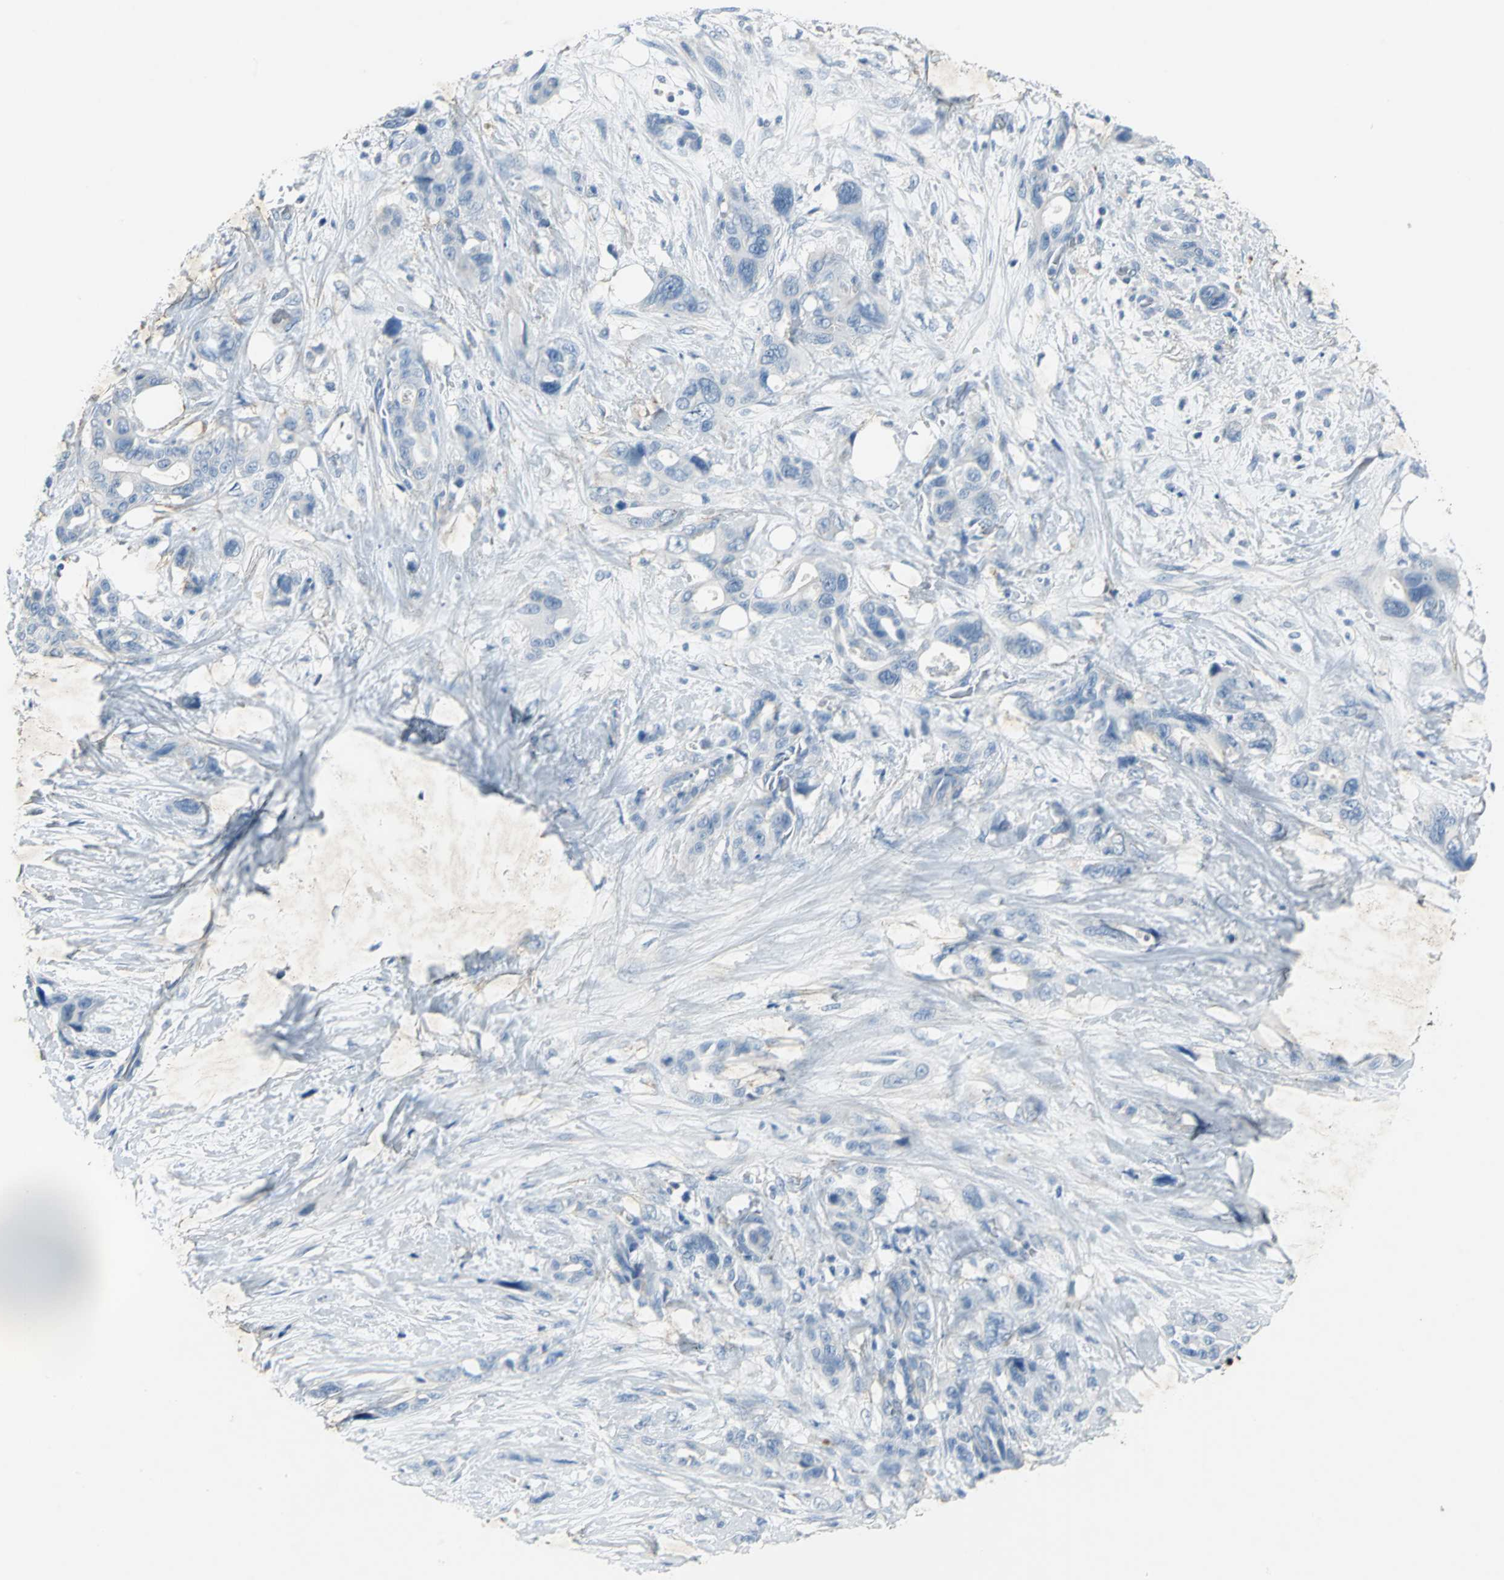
{"staining": {"intensity": "negative", "quantity": "none", "location": "none"}, "tissue": "pancreatic cancer", "cell_type": "Tumor cells", "image_type": "cancer", "snomed": [{"axis": "morphology", "description": "Adenocarcinoma, NOS"}, {"axis": "topography", "description": "Pancreas"}], "caption": "Pancreatic cancer (adenocarcinoma) was stained to show a protein in brown. There is no significant staining in tumor cells. Nuclei are stained in blue.", "gene": "PTGDS", "patient": {"sex": "male", "age": 46}}